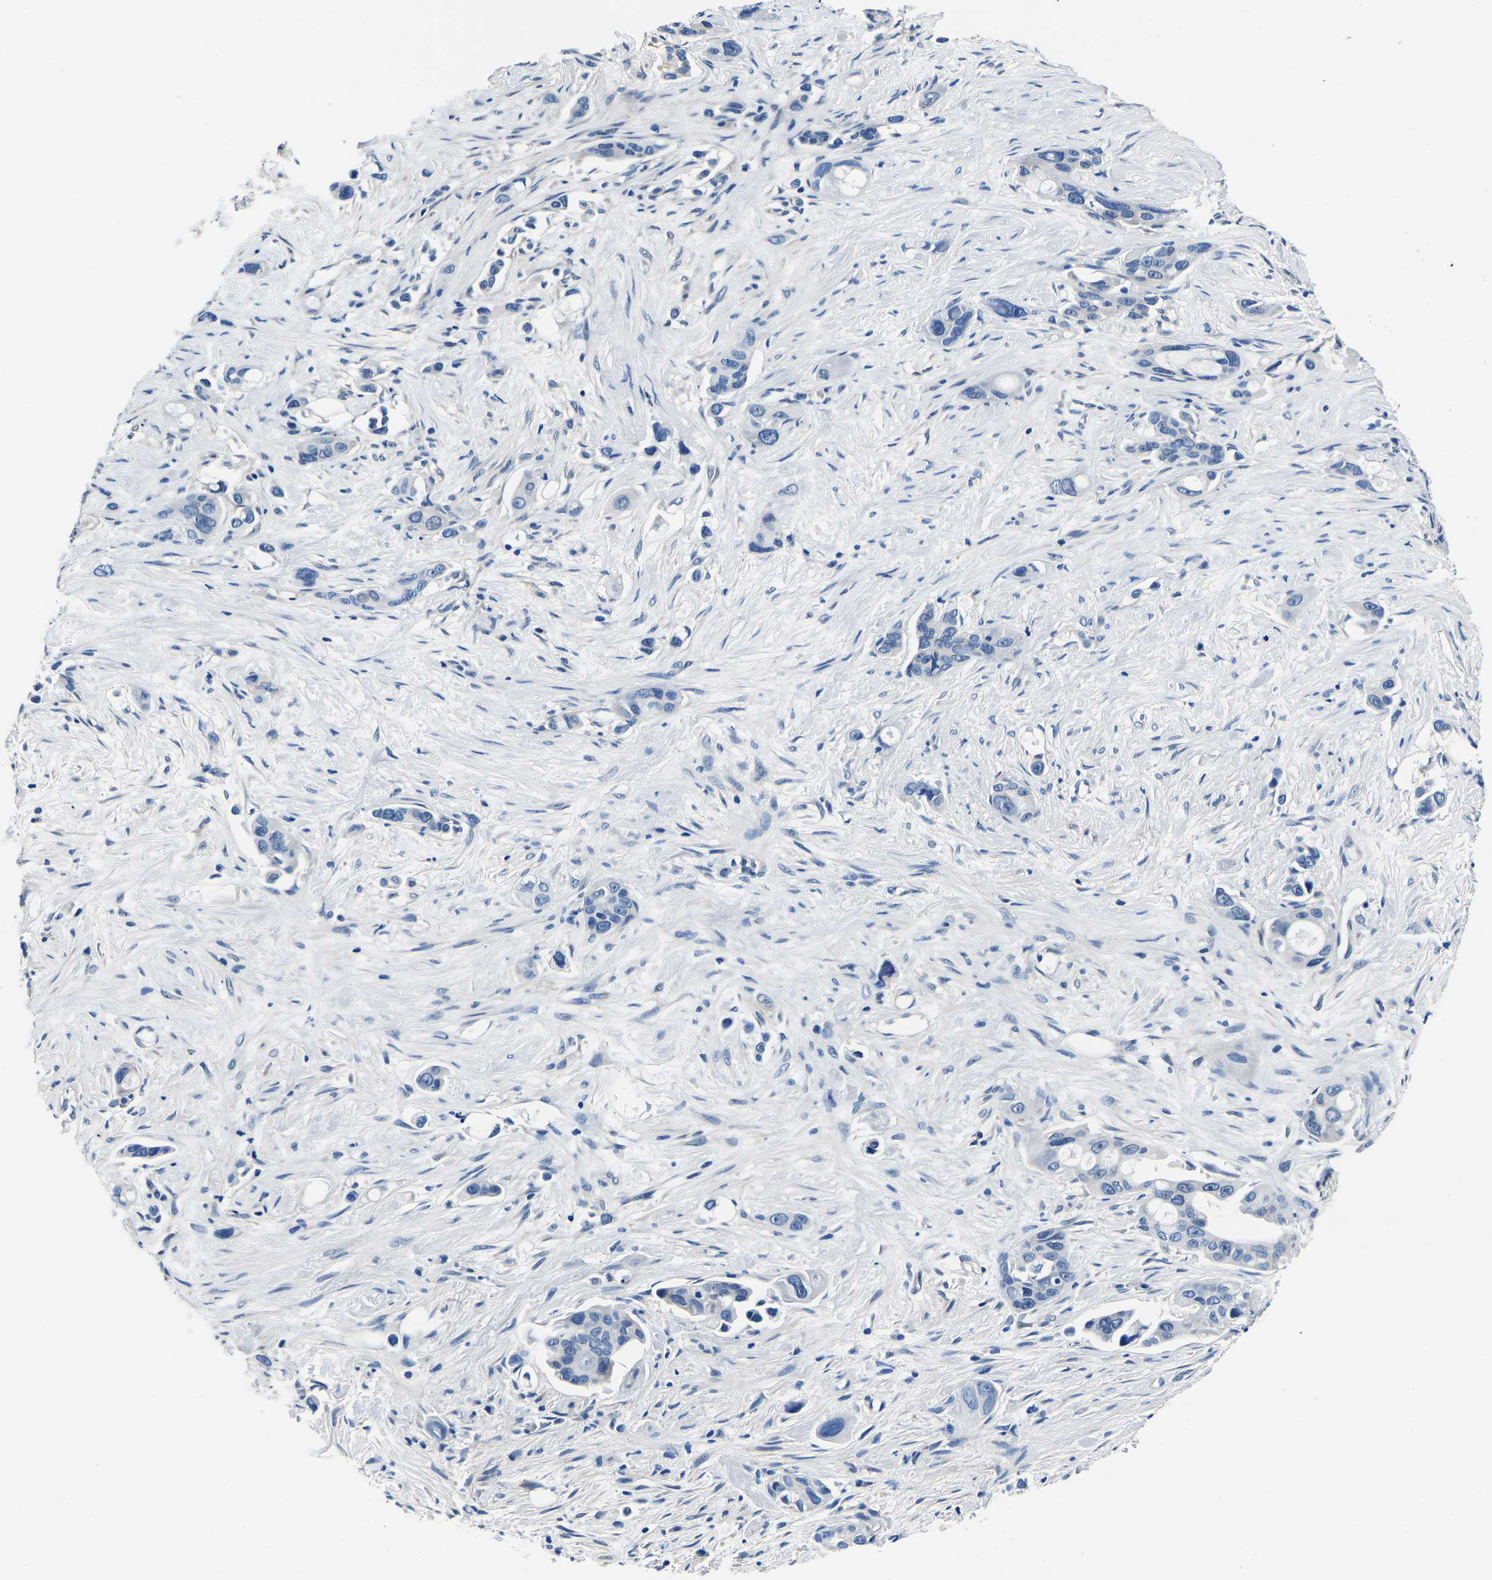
{"staining": {"intensity": "negative", "quantity": "none", "location": "none"}, "tissue": "pancreatic cancer", "cell_type": "Tumor cells", "image_type": "cancer", "snomed": [{"axis": "morphology", "description": "Adenocarcinoma, NOS"}, {"axis": "topography", "description": "Pancreas"}], "caption": "DAB (3,3'-diaminobenzidine) immunohistochemical staining of pancreatic cancer (adenocarcinoma) shows no significant expression in tumor cells.", "gene": "ACO1", "patient": {"sex": "male", "age": 53}}